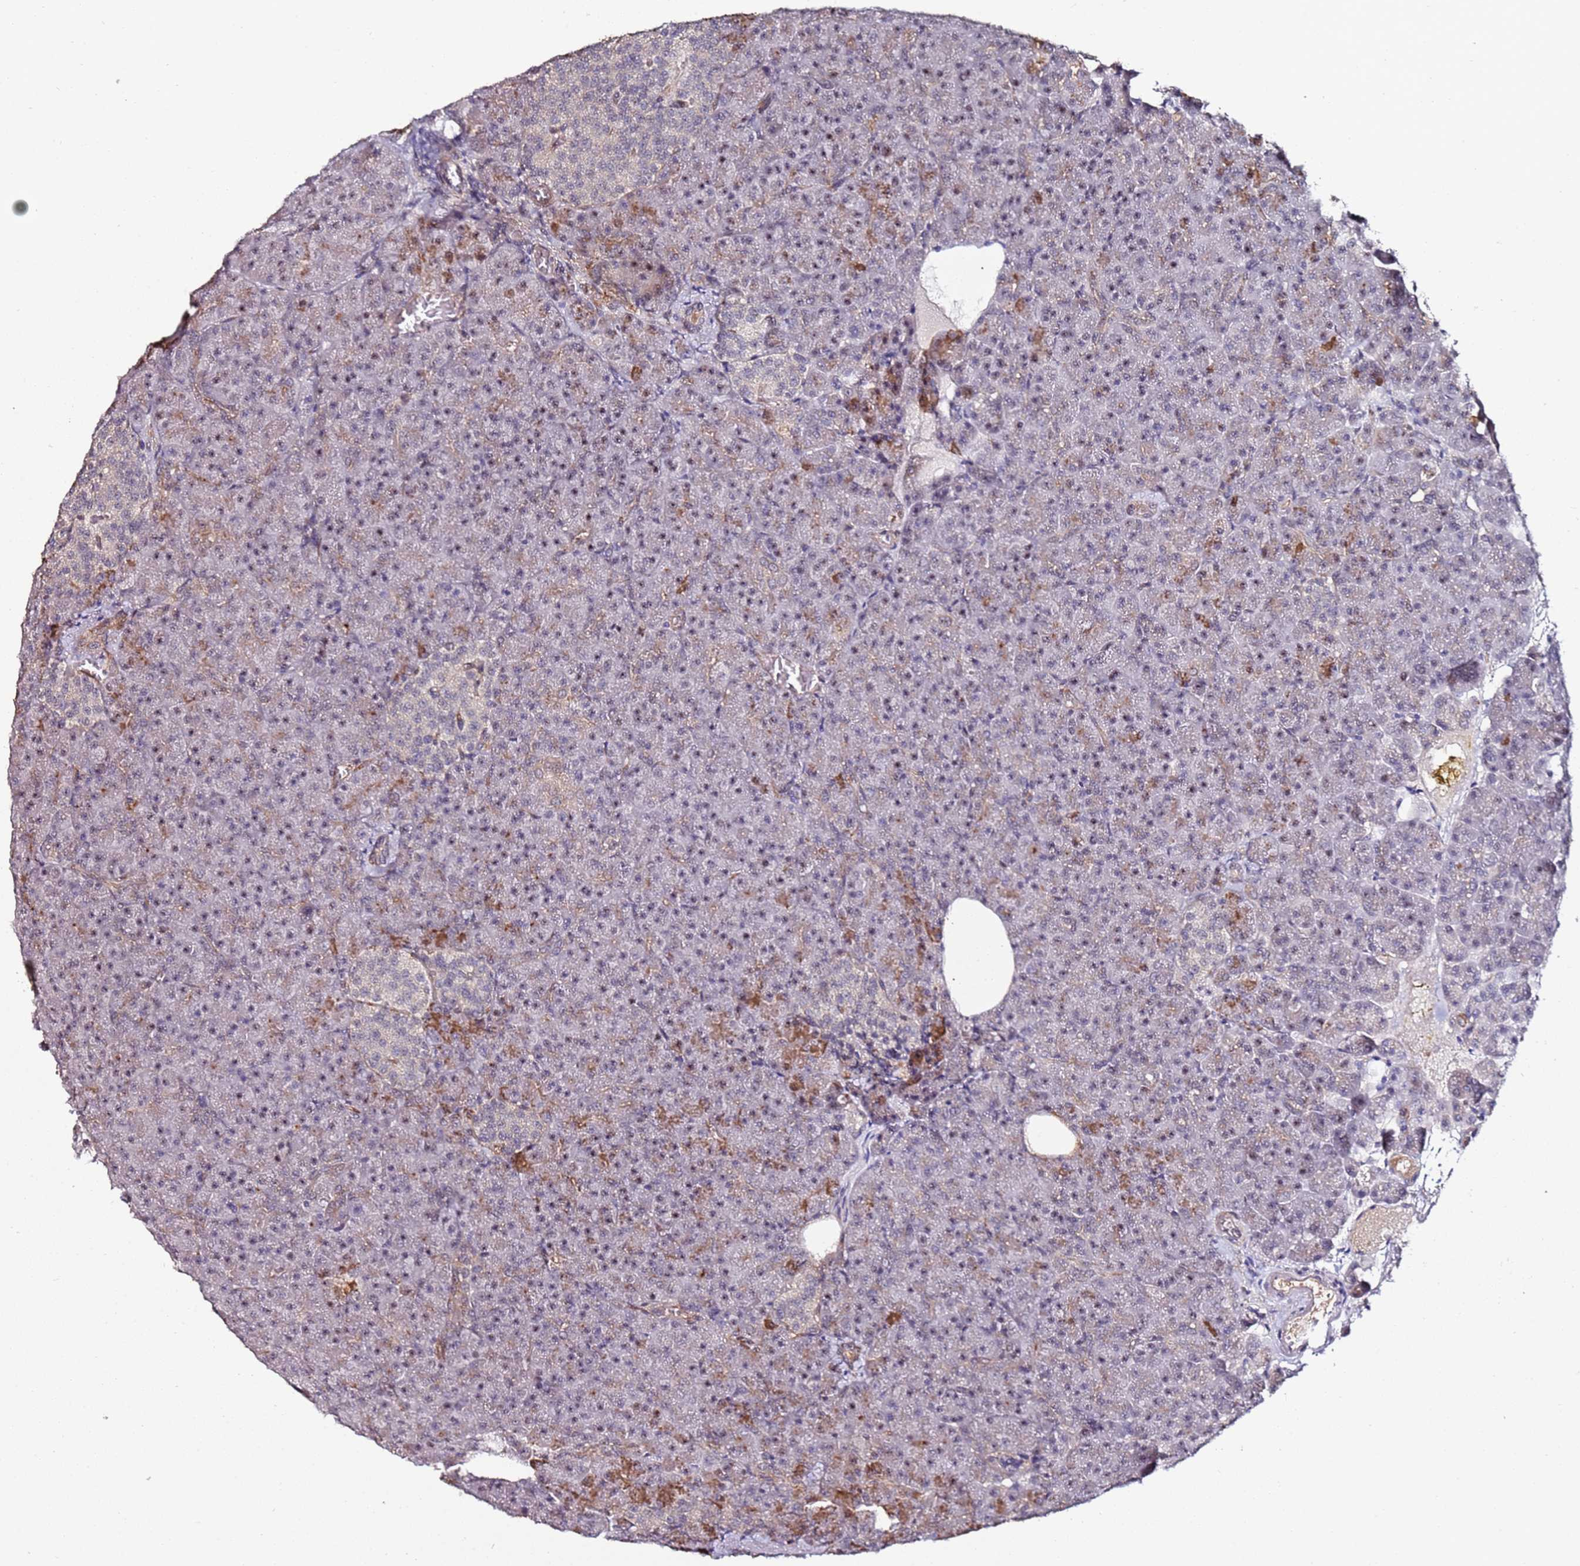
{"staining": {"intensity": "strong", "quantity": "<25%", "location": "cytoplasmic/membranous"}, "tissue": "pancreas", "cell_type": "Exocrine glandular cells", "image_type": "normal", "snomed": [{"axis": "morphology", "description": "Normal tissue, NOS"}, {"axis": "topography", "description": "Pancreas"}], "caption": "Immunohistochemical staining of normal human pancreas displays strong cytoplasmic/membranous protein staining in approximately <25% of exocrine glandular cells. The staining is performed using DAB (3,3'-diaminobenzidine) brown chromogen to label protein expression. The nuclei are counter-stained blue using hematoxylin.", "gene": "DUSP28", "patient": {"sex": "female", "age": 74}}